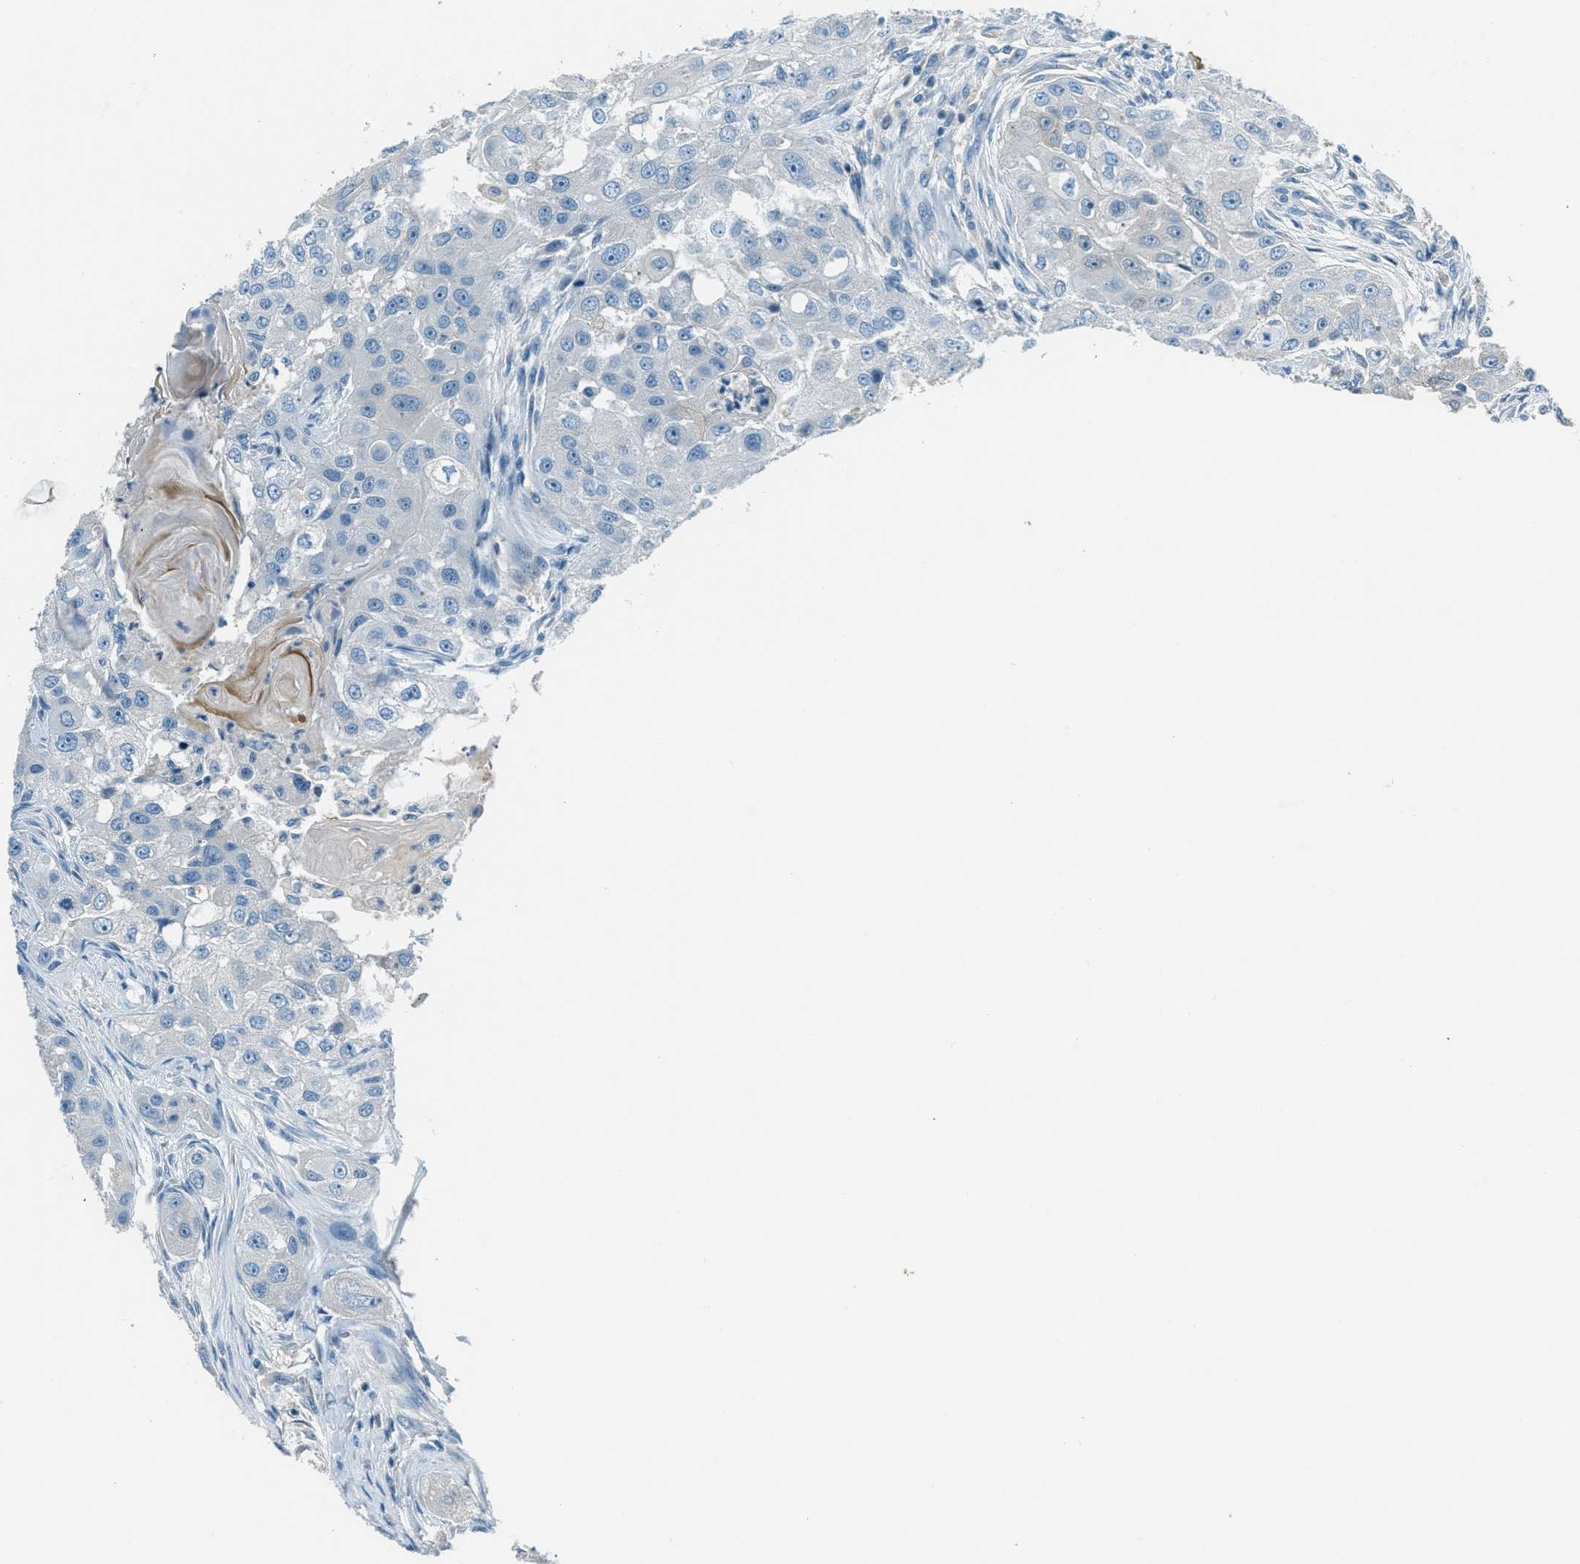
{"staining": {"intensity": "negative", "quantity": "none", "location": "none"}, "tissue": "head and neck cancer", "cell_type": "Tumor cells", "image_type": "cancer", "snomed": [{"axis": "morphology", "description": "Normal tissue, NOS"}, {"axis": "morphology", "description": "Squamous cell carcinoma, NOS"}, {"axis": "topography", "description": "Skeletal muscle"}, {"axis": "topography", "description": "Head-Neck"}], "caption": "The photomicrograph demonstrates no significant staining in tumor cells of head and neck cancer (squamous cell carcinoma). The staining is performed using DAB (3,3'-diaminobenzidine) brown chromogen with nuclei counter-stained in using hematoxylin.", "gene": "MSLN", "patient": {"sex": "male", "age": 51}}